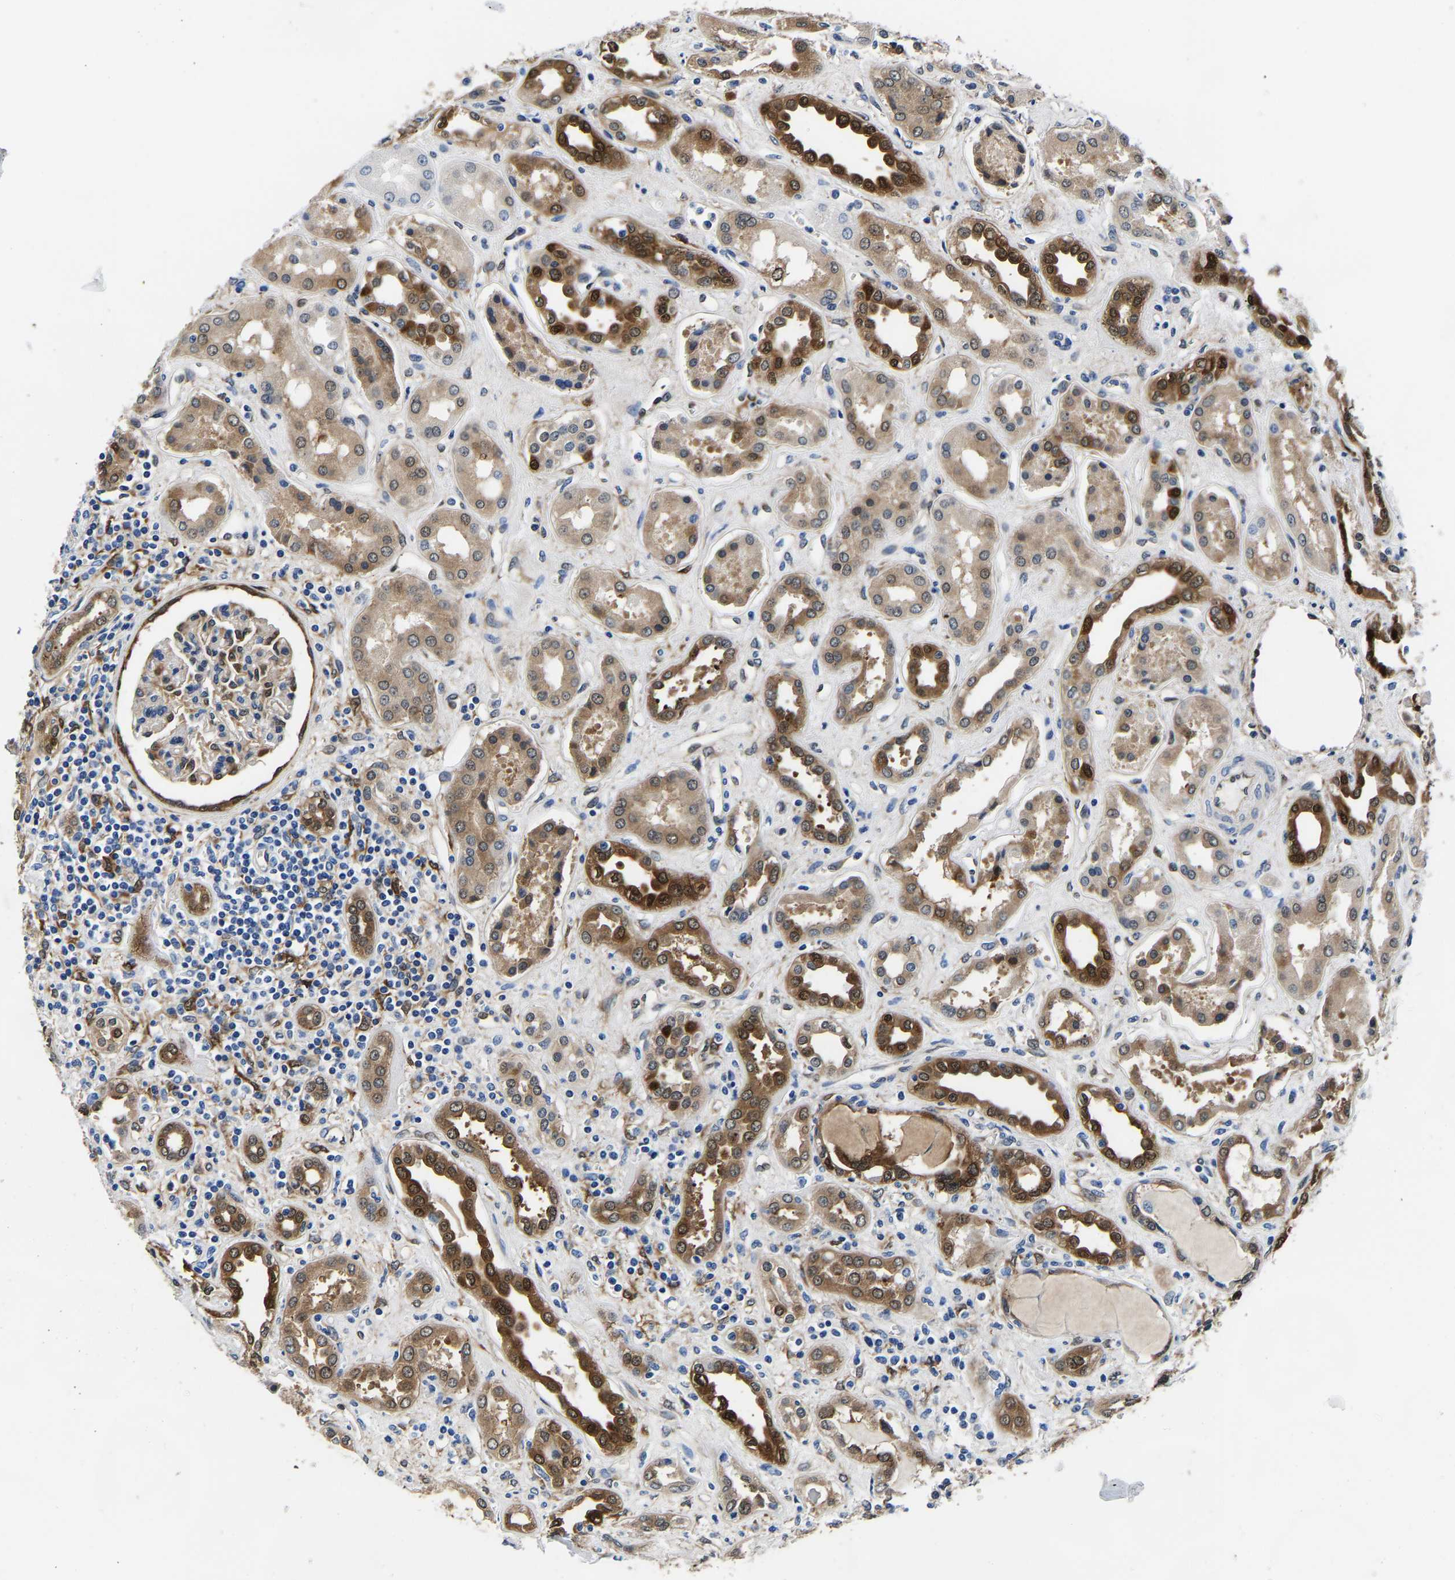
{"staining": {"intensity": "moderate", "quantity": "<25%", "location": "cytoplasmic/membranous"}, "tissue": "kidney", "cell_type": "Cells in glomeruli", "image_type": "normal", "snomed": [{"axis": "morphology", "description": "Normal tissue, NOS"}, {"axis": "topography", "description": "Kidney"}], "caption": "A low amount of moderate cytoplasmic/membranous positivity is present in approximately <25% of cells in glomeruli in unremarkable kidney.", "gene": "S100A13", "patient": {"sex": "male", "age": 59}}